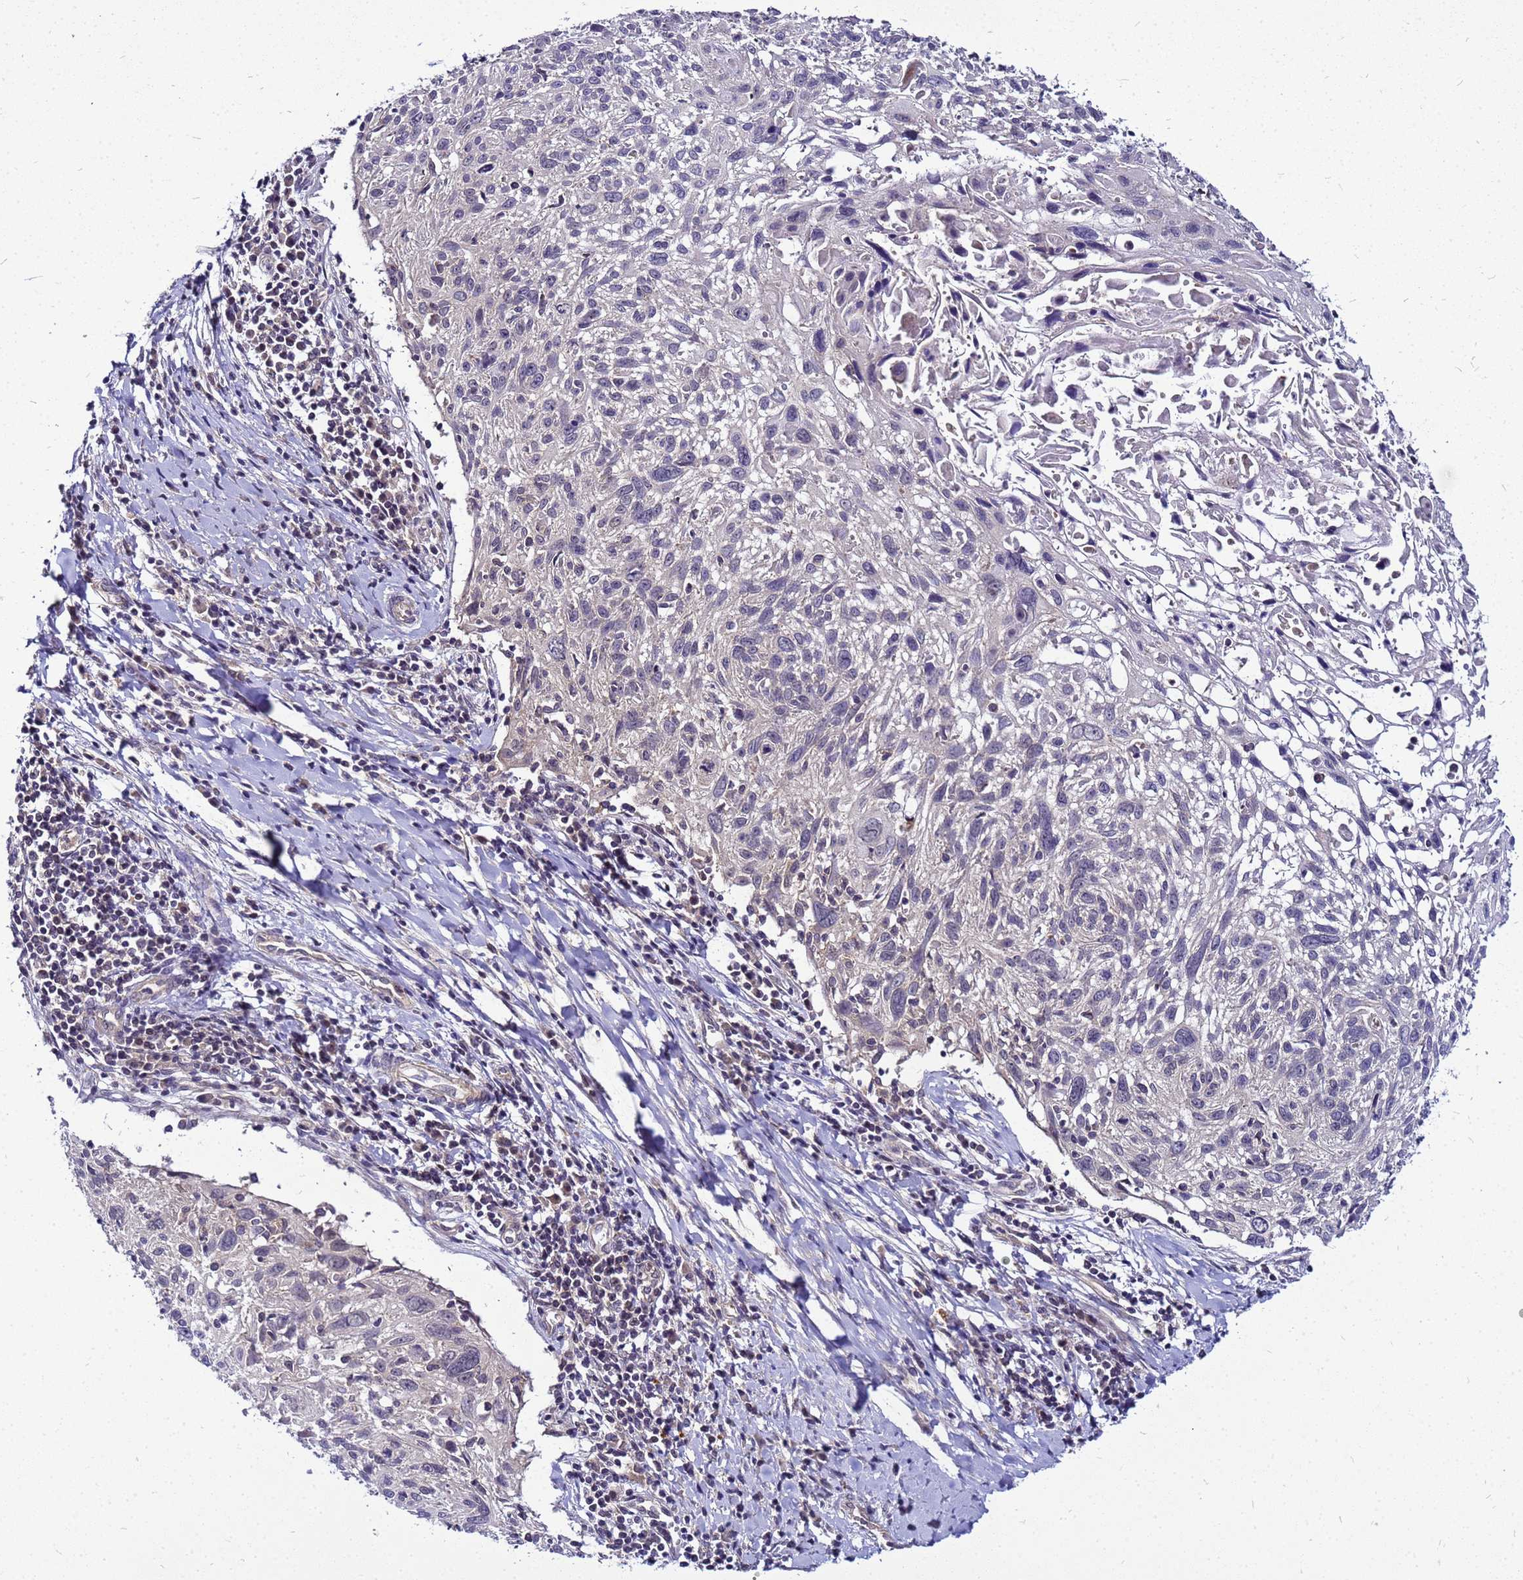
{"staining": {"intensity": "negative", "quantity": "none", "location": "none"}, "tissue": "cervical cancer", "cell_type": "Tumor cells", "image_type": "cancer", "snomed": [{"axis": "morphology", "description": "Squamous cell carcinoma, NOS"}, {"axis": "topography", "description": "Cervix"}], "caption": "Immunohistochemistry photomicrograph of human squamous cell carcinoma (cervical) stained for a protein (brown), which shows no positivity in tumor cells.", "gene": "SAT1", "patient": {"sex": "female", "age": 51}}